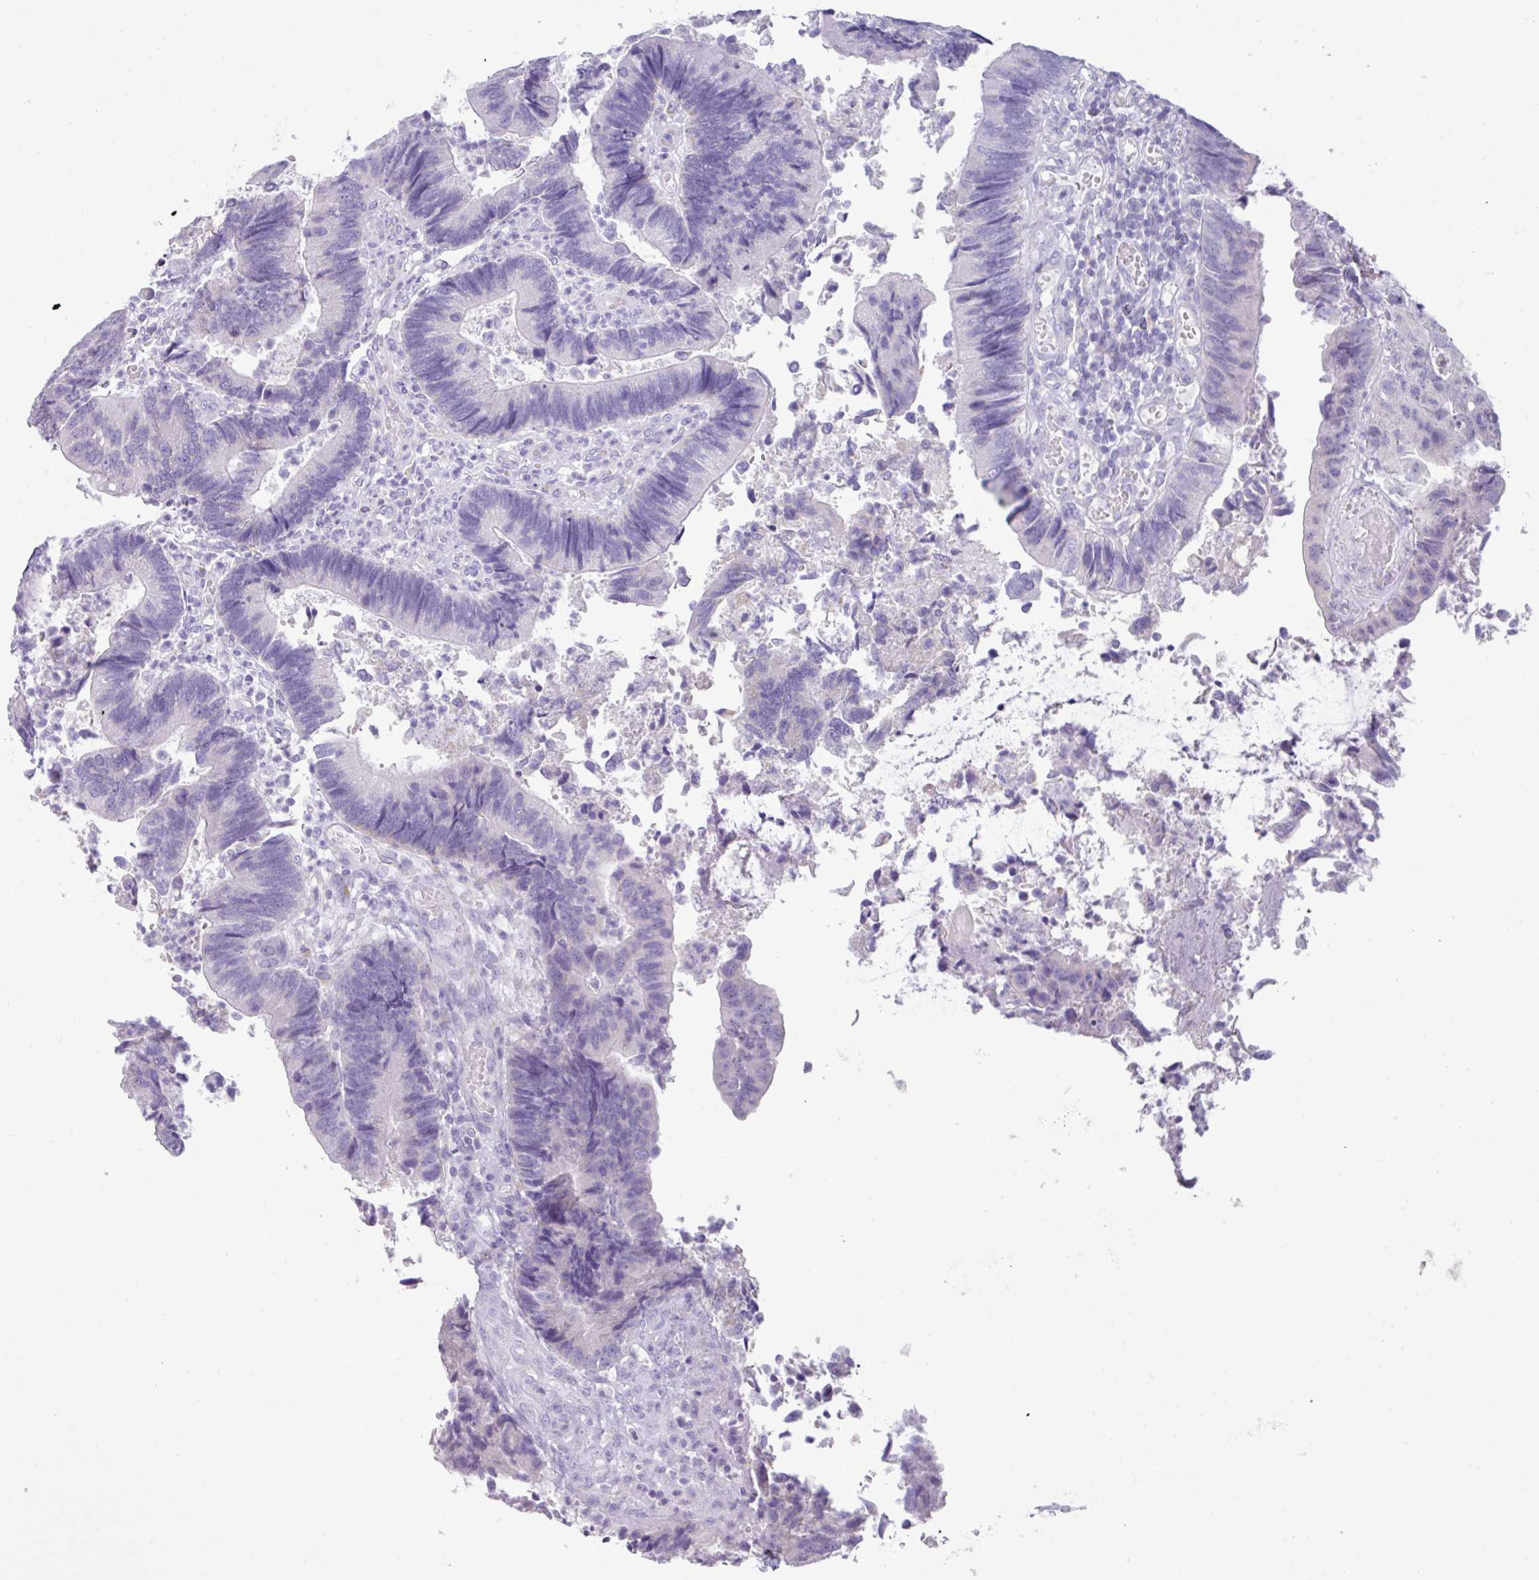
{"staining": {"intensity": "negative", "quantity": "none", "location": "none"}, "tissue": "colorectal cancer", "cell_type": "Tumor cells", "image_type": "cancer", "snomed": [{"axis": "morphology", "description": "Adenocarcinoma, NOS"}, {"axis": "topography", "description": "Colon"}], "caption": "Adenocarcinoma (colorectal) stained for a protein using immunohistochemistry (IHC) displays no staining tumor cells.", "gene": "NCCRP1", "patient": {"sex": "female", "age": 67}}